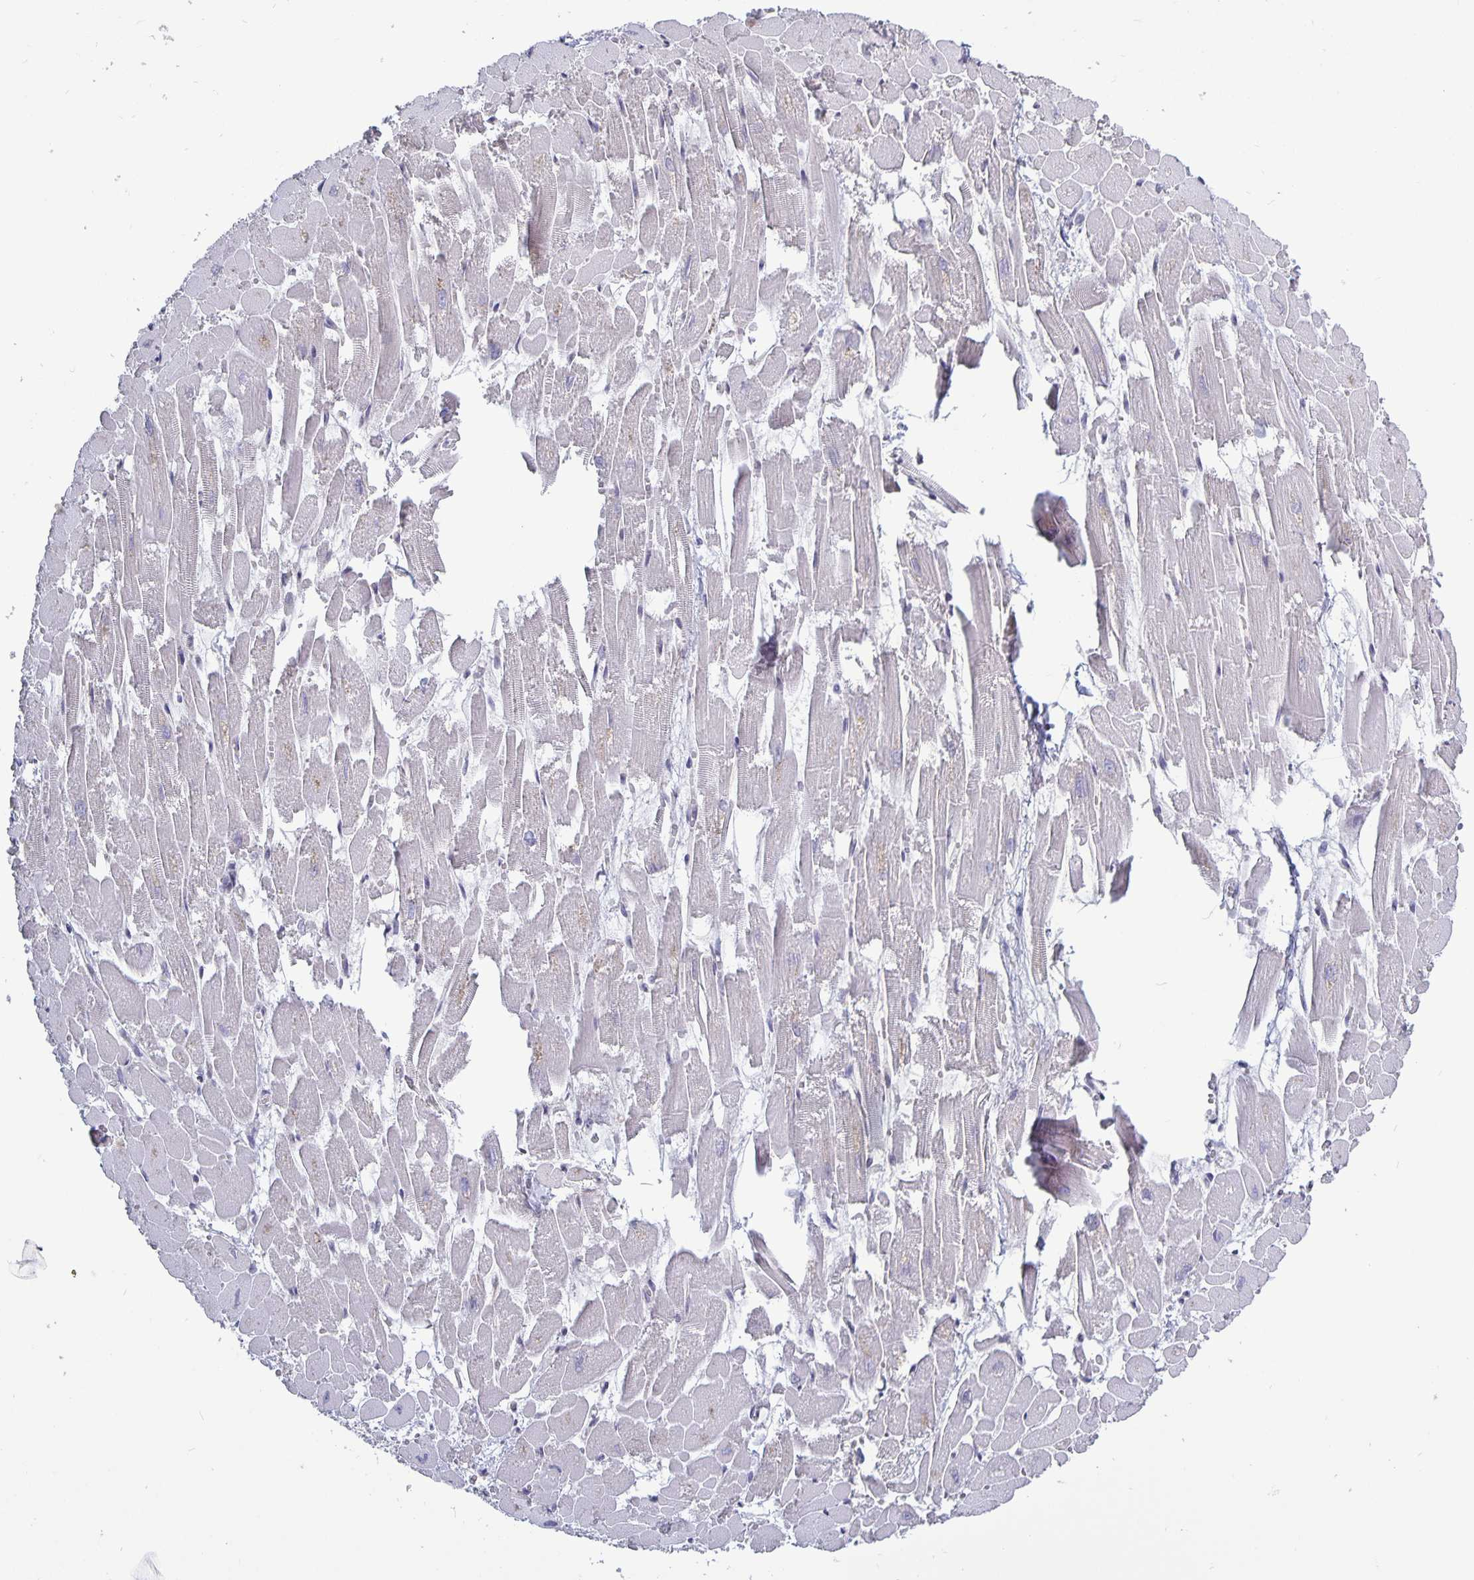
{"staining": {"intensity": "negative", "quantity": "none", "location": "none"}, "tissue": "heart muscle", "cell_type": "Cardiomyocytes", "image_type": "normal", "snomed": [{"axis": "morphology", "description": "Normal tissue, NOS"}, {"axis": "topography", "description": "Heart"}], "caption": "DAB (3,3'-diaminobenzidine) immunohistochemical staining of normal heart muscle shows no significant staining in cardiomyocytes. (Stains: DAB (3,3'-diaminobenzidine) IHC with hematoxylin counter stain, Microscopy: brightfield microscopy at high magnification).", "gene": "PLCB3", "patient": {"sex": "female", "age": 52}}